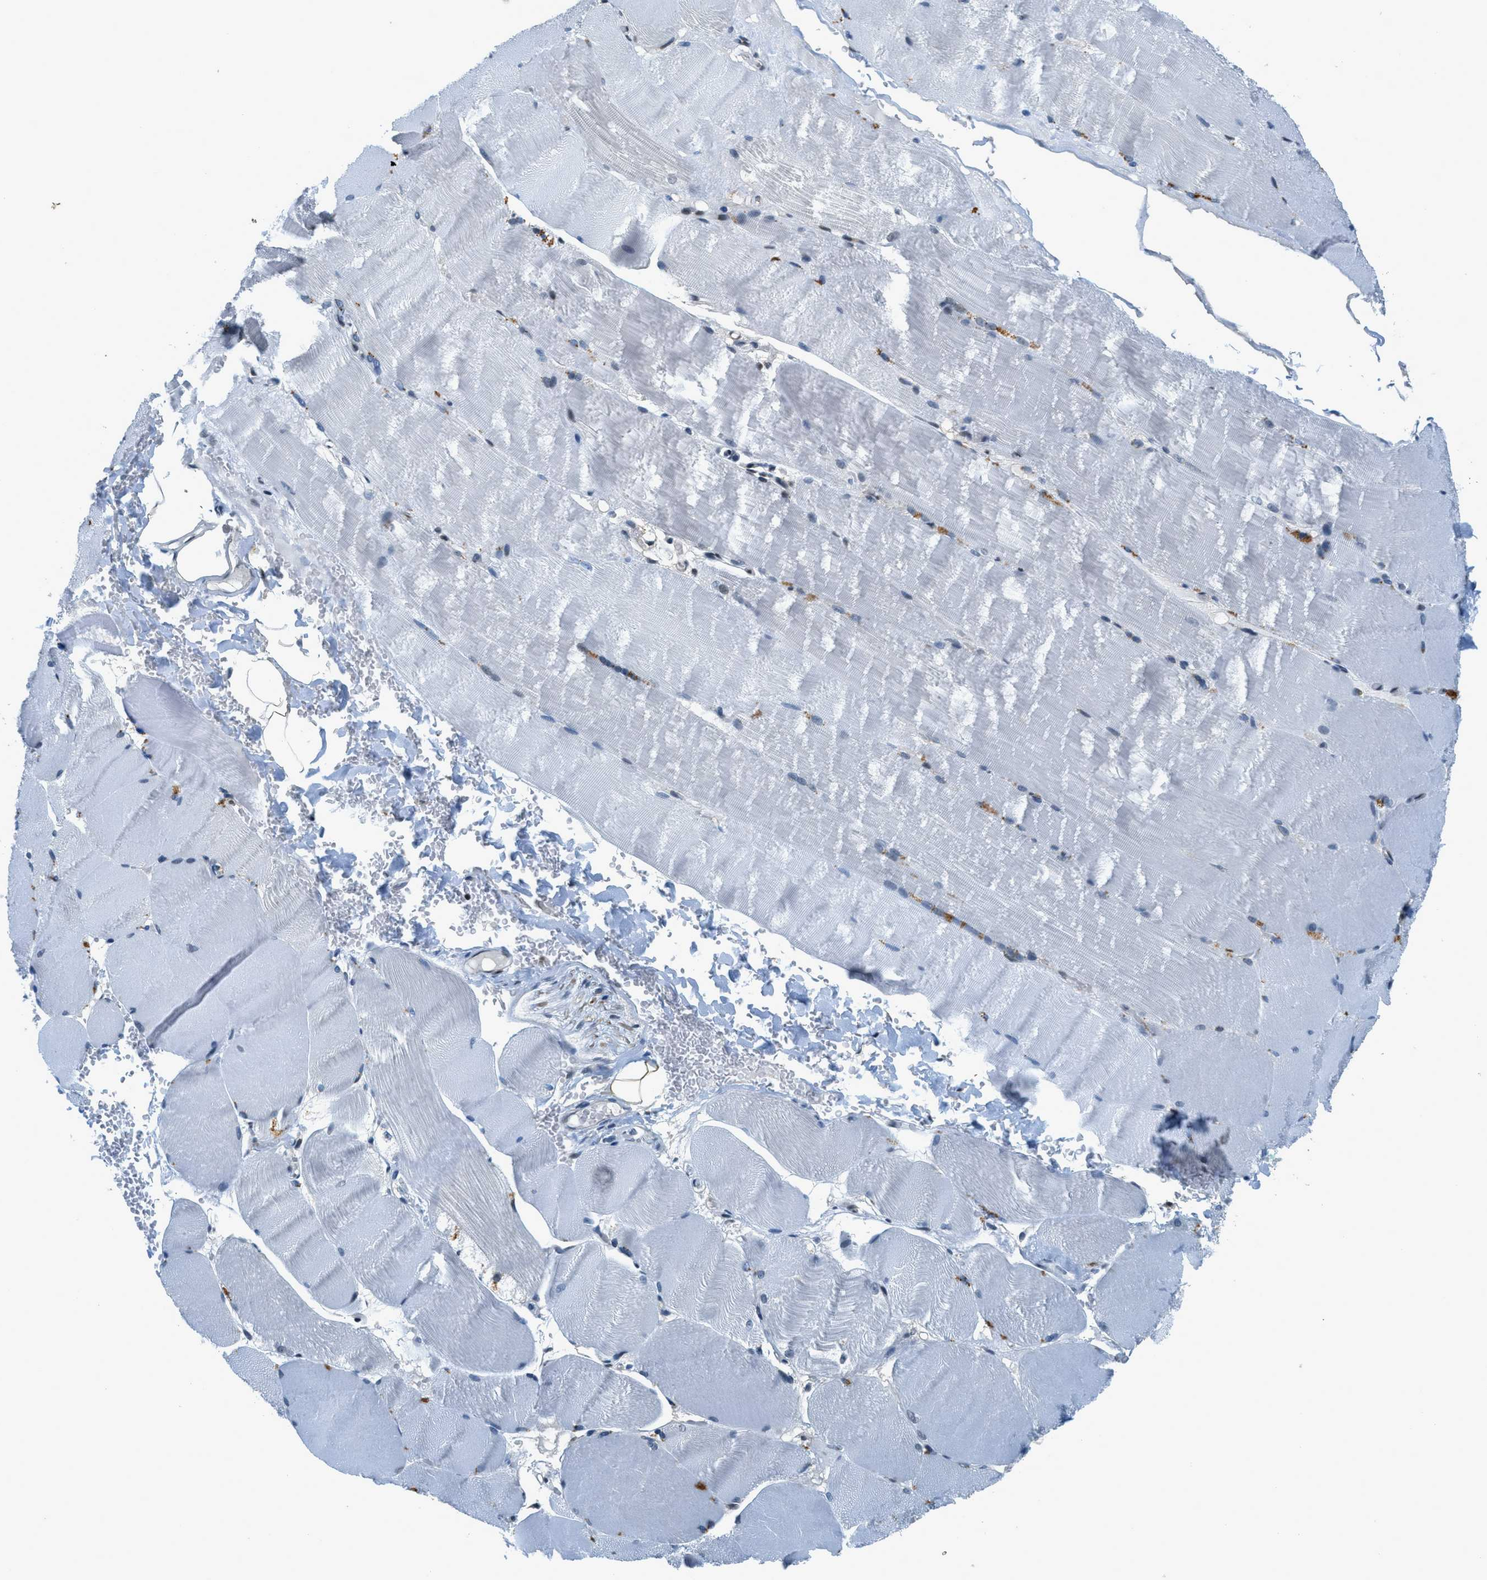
{"staining": {"intensity": "negative", "quantity": "none", "location": "none"}, "tissue": "skeletal muscle", "cell_type": "Myocytes", "image_type": "normal", "snomed": [{"axis": "morphology", "description": "Normal tissue, NOS"}, {"axis": "topography", "description": "Skin"}, {"axis": "topography", "description": "Skeletal muscle"}], "caption": "Image shows no protein staining in myocytes of benign skeletal muscle.", "gene": "OGFR", "patient": {"sex": "male", "age": 83}}